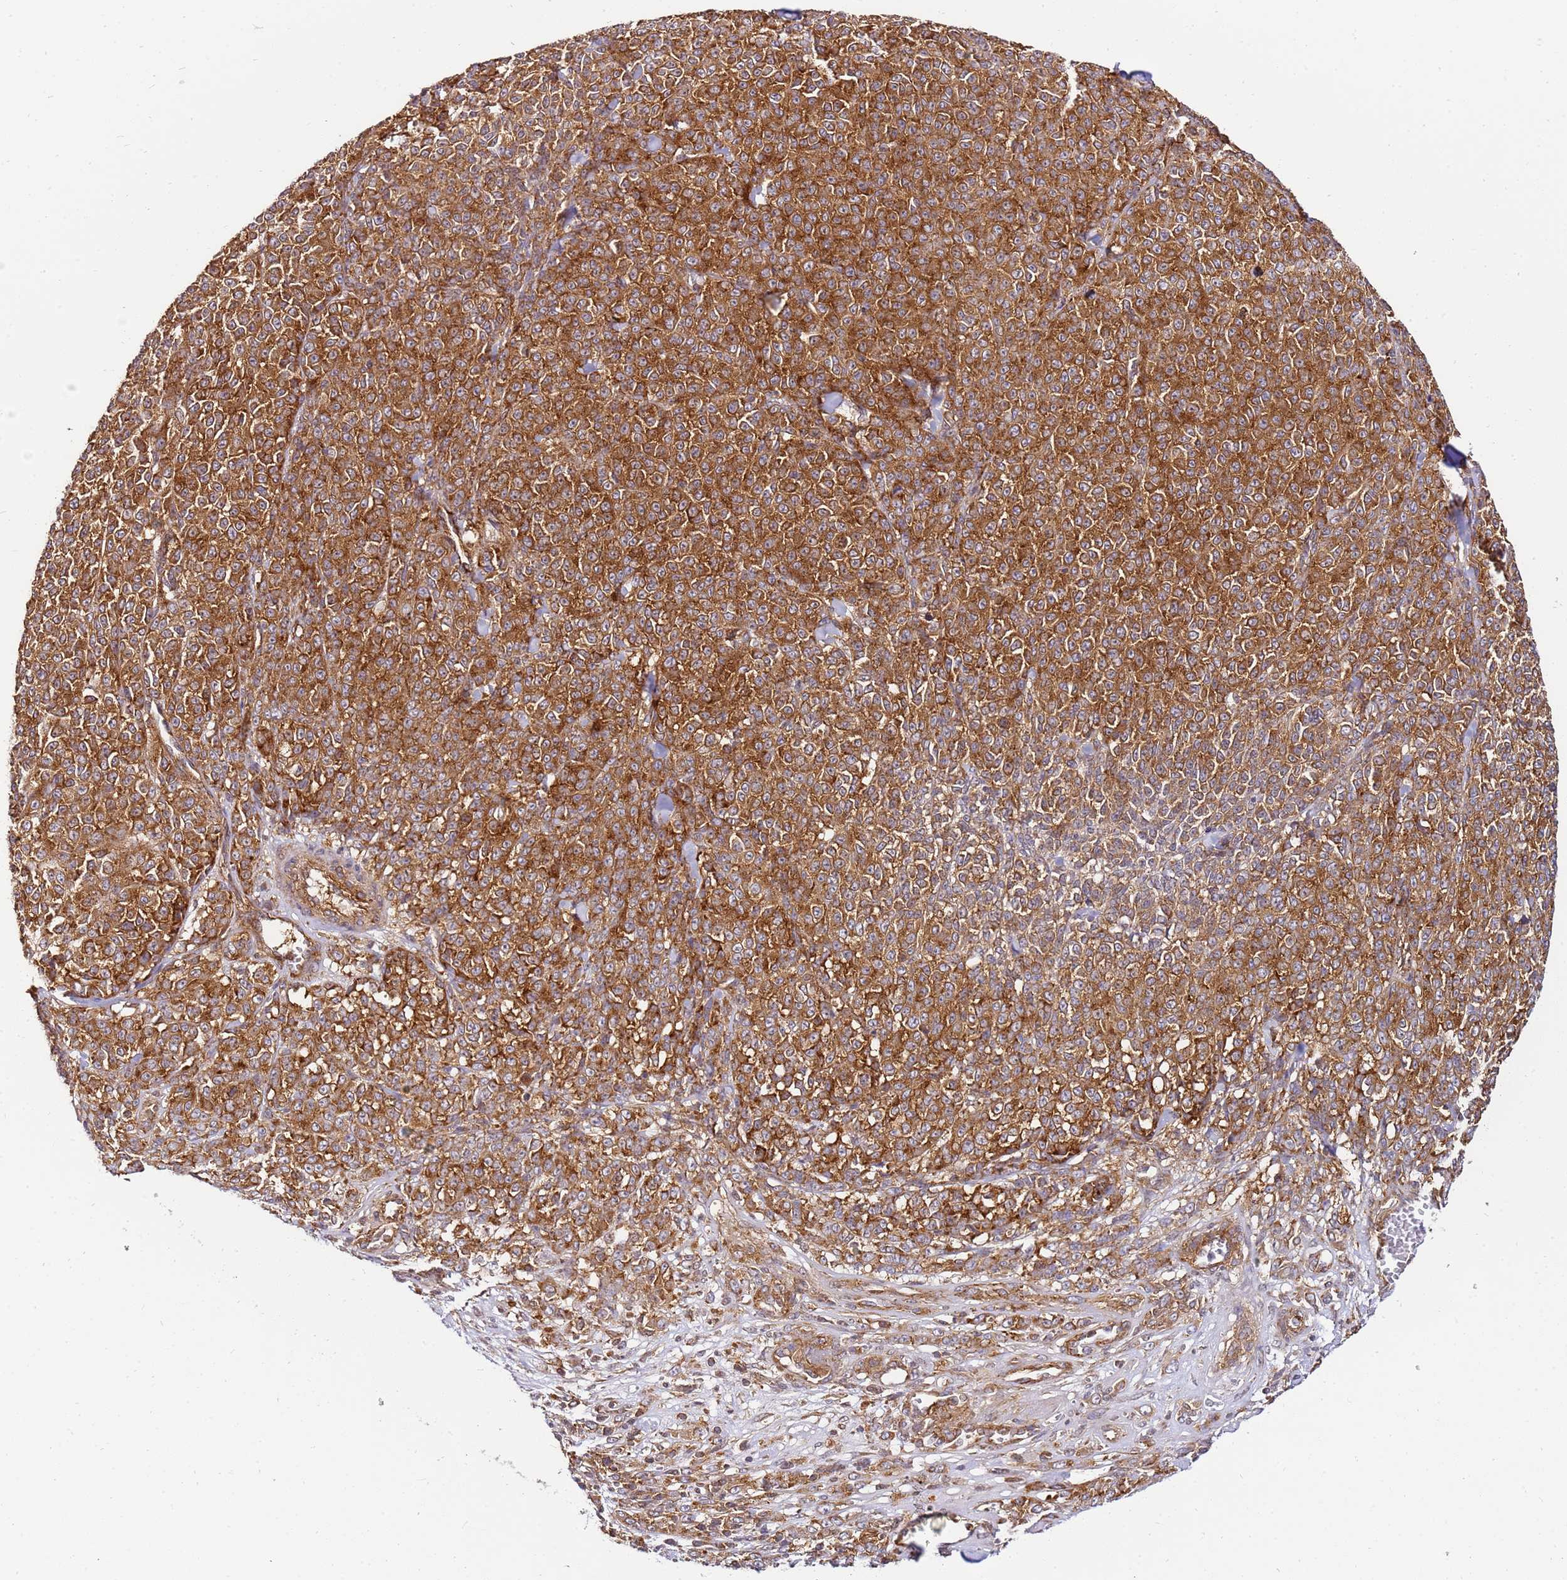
{"staining": {"intensity": "strong", "quantity": ">75%", "location": "cytoplasmic/membranous"}, "tissue": "melanoma", "cell_type": "Tumor cells", "image_type": "cancer", "snomed": [{"axis": "morphology", "description": "Normal tissue, NOS"}, {"axis": "morphology", "description": "Malignant melanoma, NOS"}, {"axis": "topography", "description": "Skin"}], "caption": "A micrograph of human malignant melanoma stained for a protein exhibits strong cytoplasmic/membranous brown staining in tumor cells.", "gene": "PIH1D1", "patient": {"sex": "female", "age": 34}}